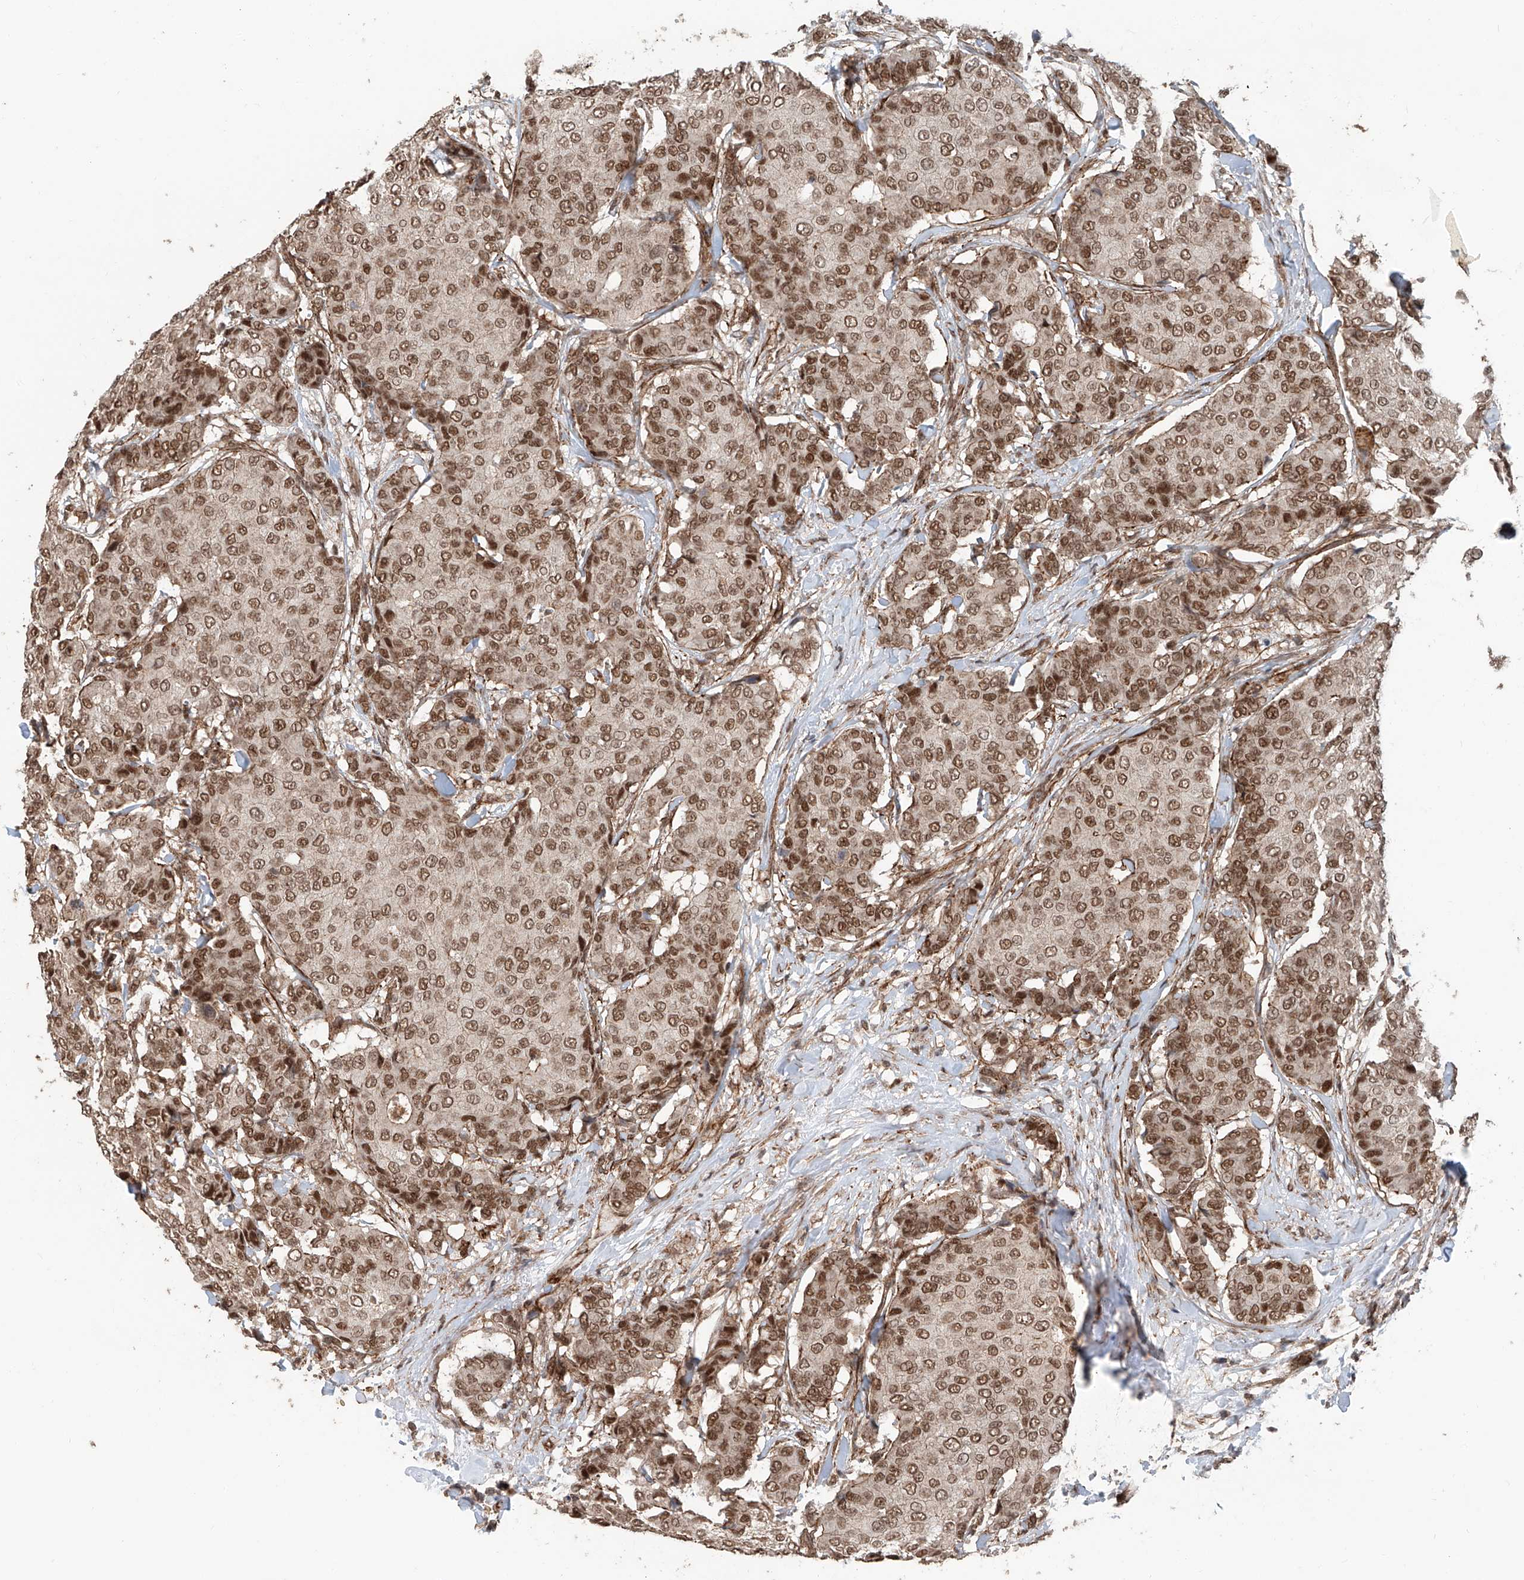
{"staining": {"intensity": "moderate", "quantity": ">75%", "location": "nuclear"}, "tissue": "breast cancer", "cell_type": "Tumor cells", "image_type": "cancer", "snomed": [{"axis": "morphology", "description": "Duct carcinoma"}, {"axis": "topography", "description": "Breast"}], "caption": "Immunohistochemistry staining of breast cancer, which reveals medium levels of moderate nuclear positivity in approximately >75% of tumor cells indicating moderate nuclear protein staining. The staining was performed using DAB (3,3'-diaminobenzidine) (brown) for protein detection and nuclei were counterstained in hematoxylin (blue).", "gene": "SDE2", "patient": {"sex": "female", "age": 75}}